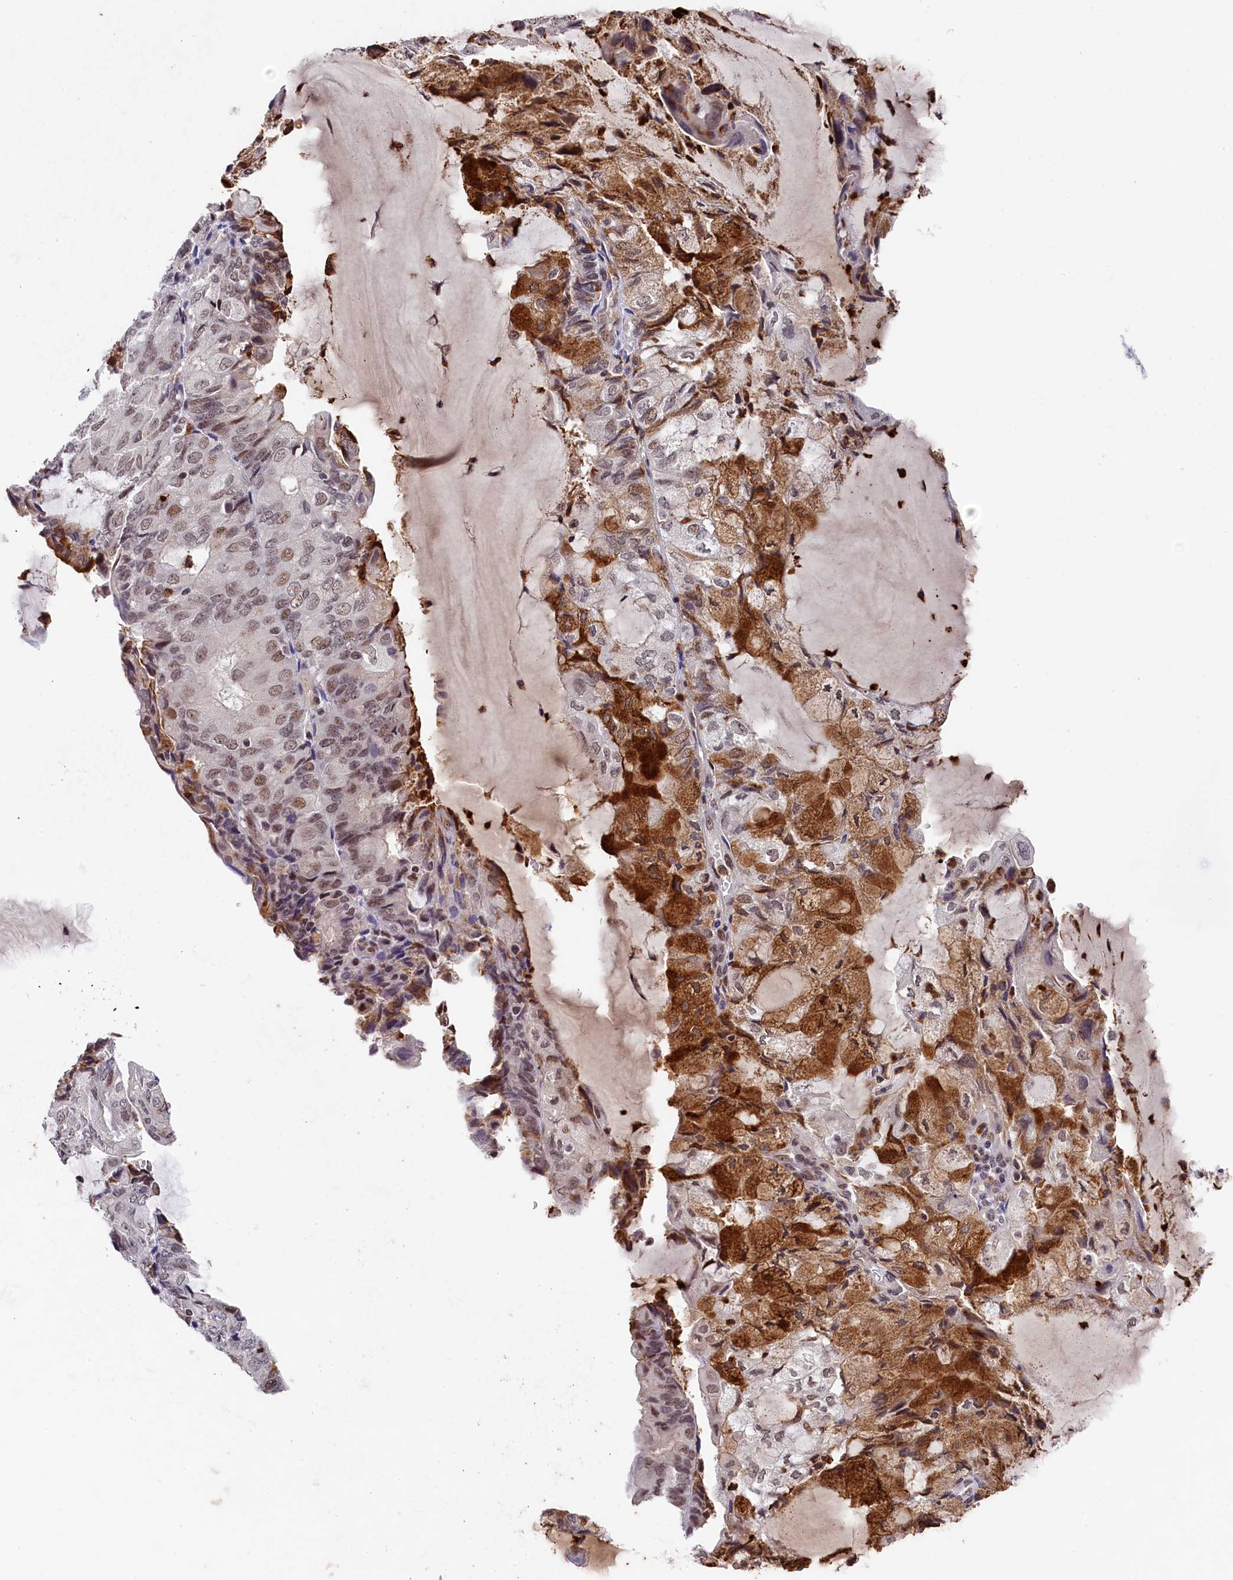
{"staining": {"intensity": "moderate", "quantity": "25%-75%", "location": "cytoplasmic/membranous,nuclear"}, "tissue": "endometrial cancer", "cell_type": "Tumor cells", "image_type": "cancer", "snomed": [{"axis": "morphology", "description": "Adenocarcinoma, NOS"}, {"axis": "topography", "description": "Endometrium"}], "caption": "The histopathology image reveals a brown stain indicating the presence of a protein in the cytoplasmic/membranous and nuclear of tumor cells in endometrial adenocarcinoma.", "gene": "ADIG", "patient": {"sex": "female", "age": 81}}